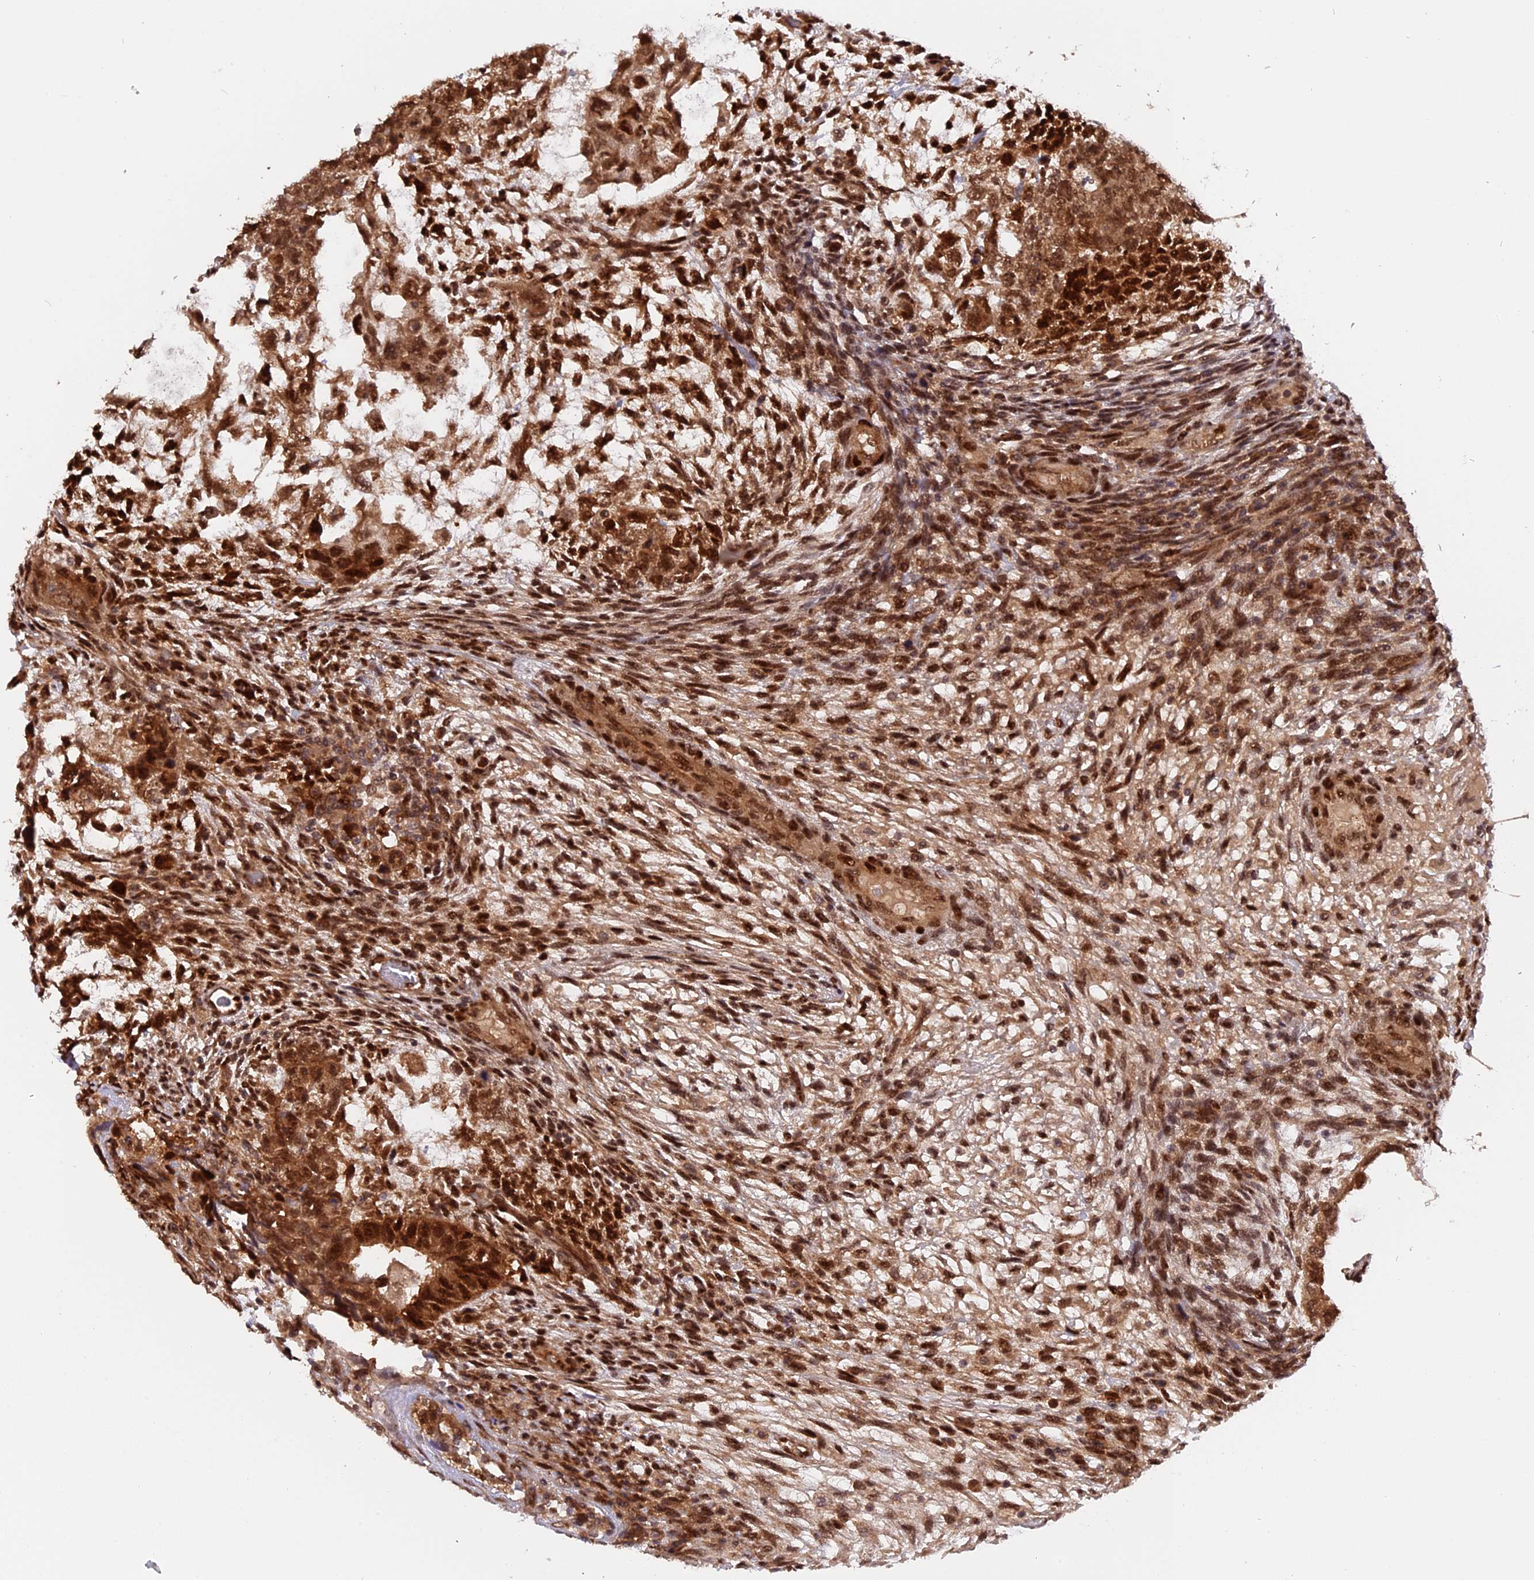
{"staining": {"intensity": "strong", "quantity": ">75%", "location": "nuclear"}, "tissue": "testis cancer", "cell_type": "Tumor cells", "image_type": "cancer", "snomed": [{"axis": "morphology", "description": "Normal tissue, NOS"}, {"axis": "morphology", "description": "Carcinoma, Embryonal, NOS"}, {"axis": "topography", "description": "Testis"}], "caption": "Immunohistochemical staining of testis cancer (embryonal carcinoma) reveals strong nuclear protein positivity in approximately >75% of tumor cells. Using DAB (brown) and hematoxylin (blue) stains, captured at high magnification using brightfield microscopy.", "gene": "ZNF428", "patient": {"sex": "male", "age": 36}}